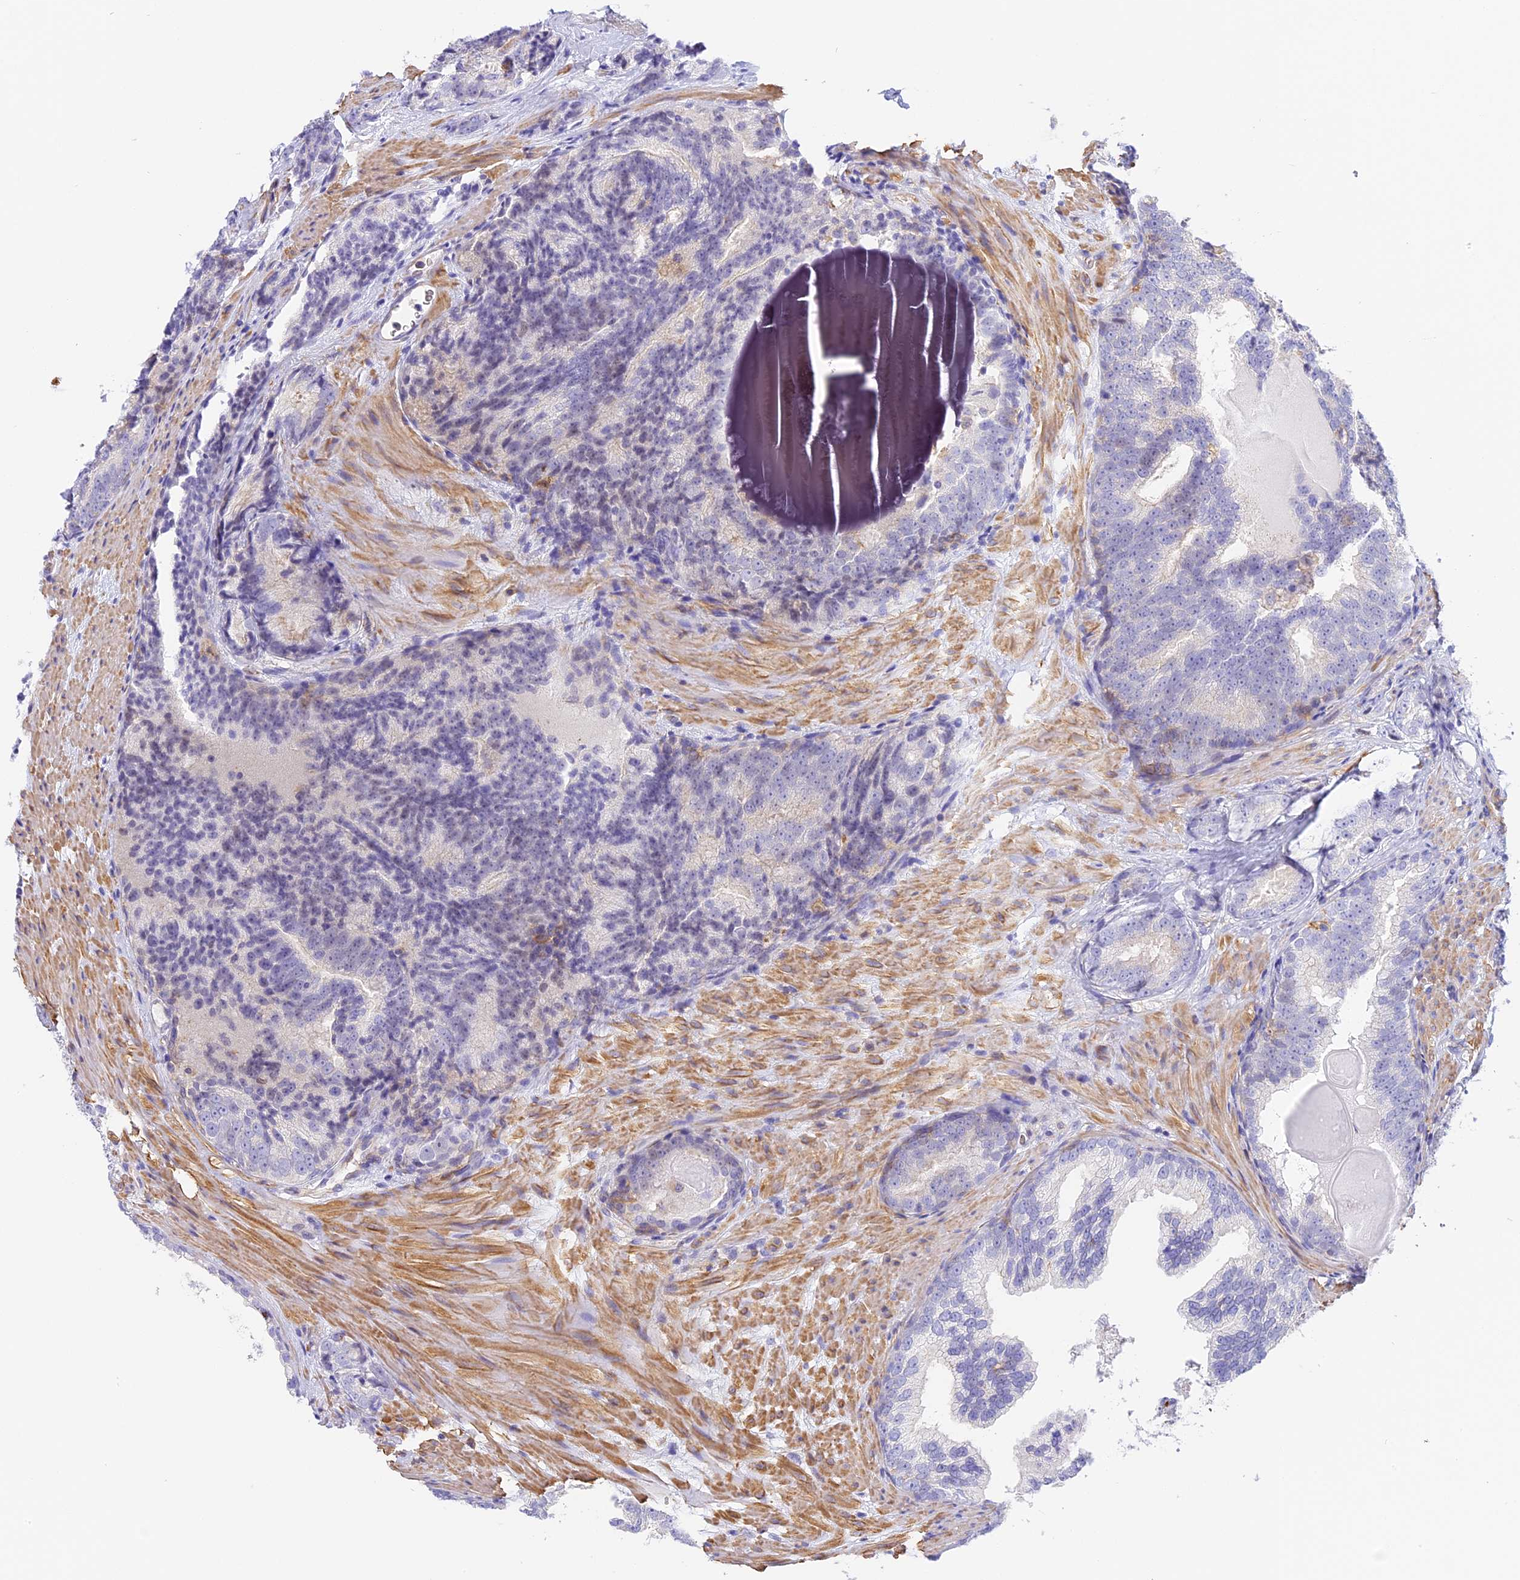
{"staining": {"intensity": "negative", "quantity": "none", "location": "none"}, "tissue": "prostate cancer", "cell_type": "Tumor cells", "image_type": "cancer", "snomed": [{"axis": "morphology", "description": "Adenocarcinoma, High grade"}, {"axis": "topography", "description": "Prostate"}], "caption": "Tumor cells are negative for protein expression in human prostate high-grade adenocarcinoma. (DAB (3,3'-diaminobenzidine) IHC visualized using brightfield microscopy, high magnification).", "gene": "HOMER3", "patient": {"sex": "male", "age": 66}}